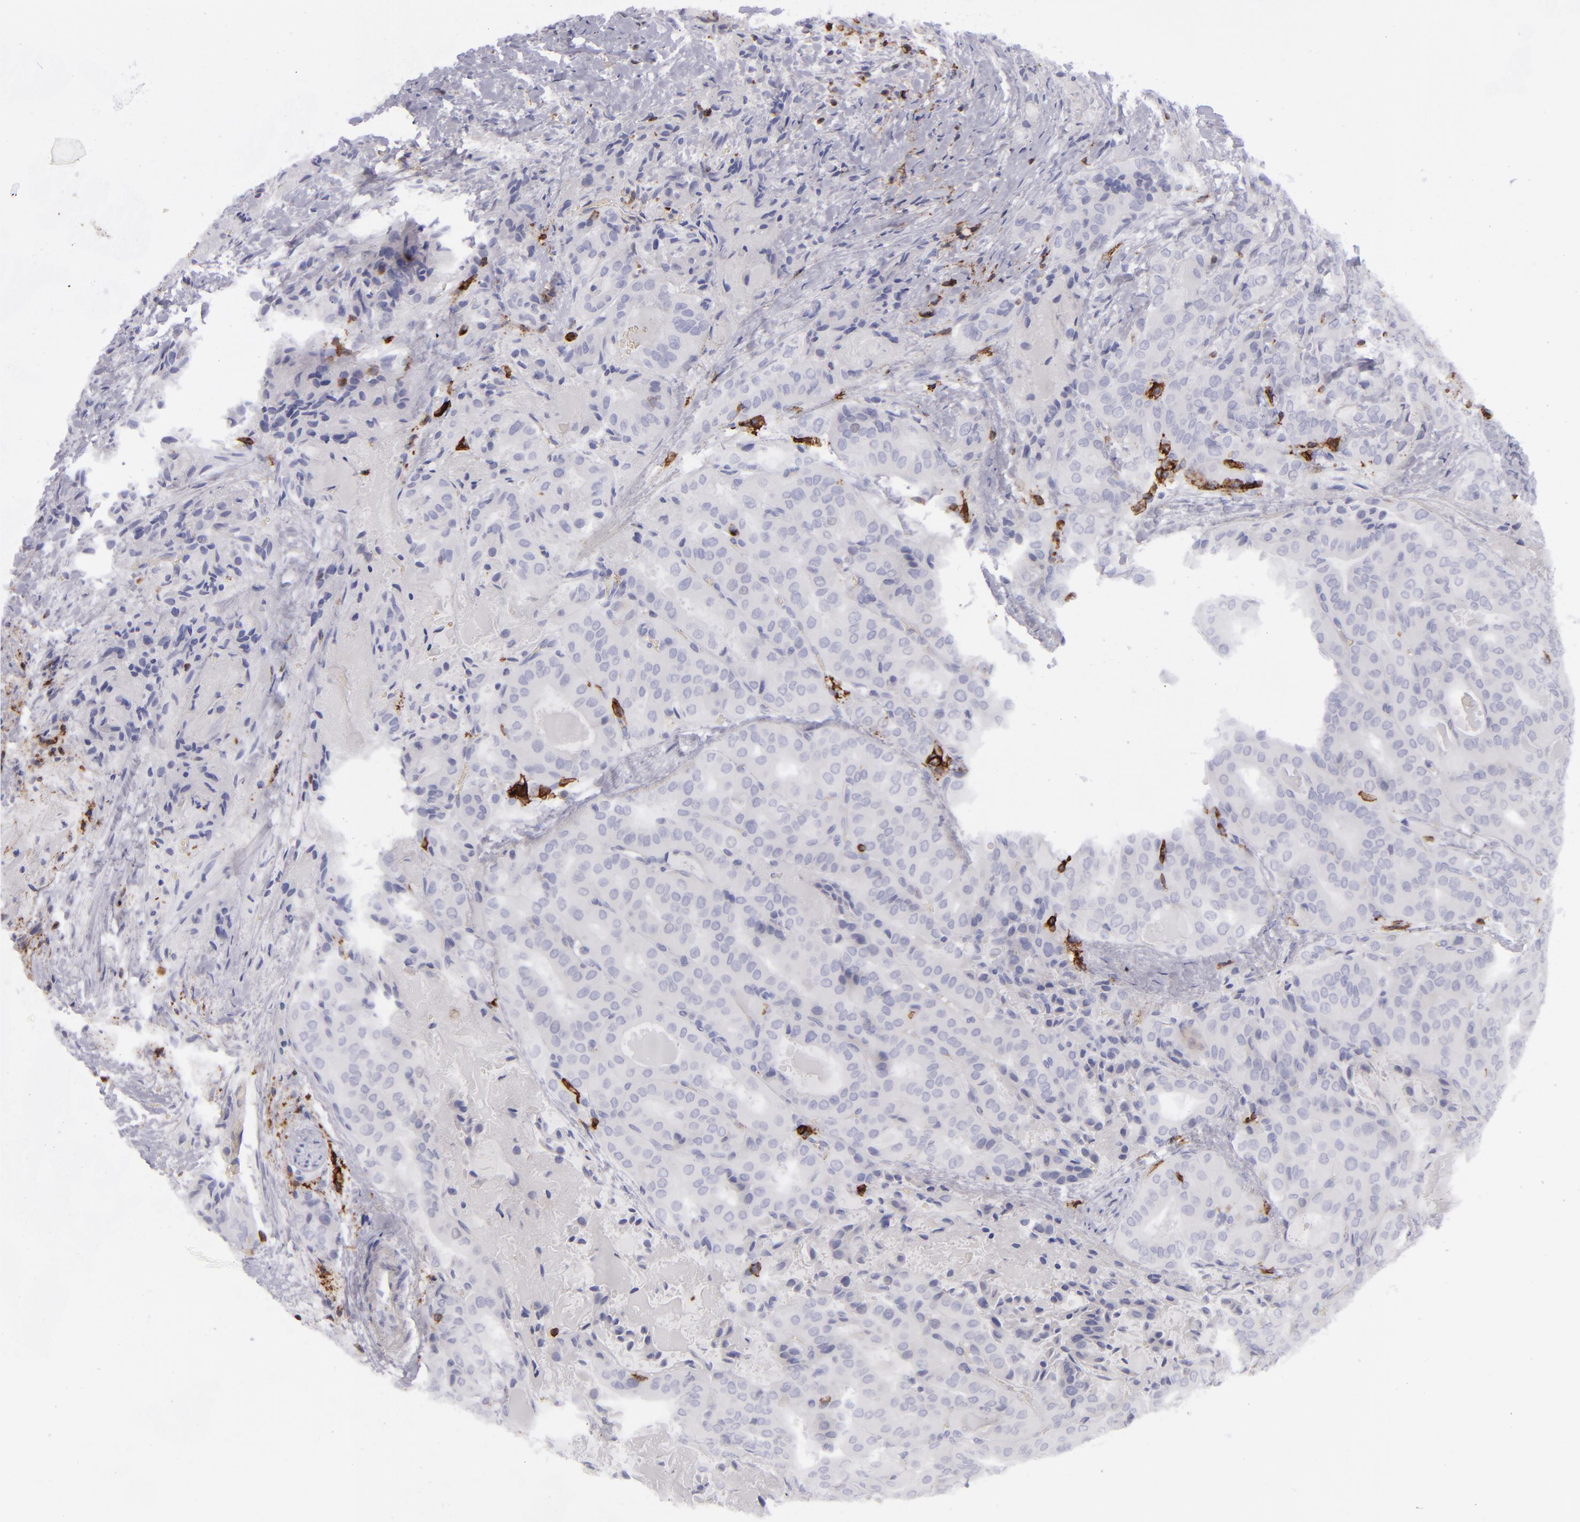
{"staining": {"intensity": "negative", "quantity": "none", "location": "none"}, "tissue": "thyroid cancer", "cell_type": "Tumor cells", "image_type": "cancer", "snomed": [{"axis": "morphology", "description": "Papillary adenocarcinoma, NOS"}, {"axis": "topography", "description": "Thyroid gland"}], "caption": "Immunohistochemical staining of human papillary adenocarcinoma (thyroid) displays no significant expression in tumor cells.", "gene": "CD27", "patient": {"sex": "female", "age": 71}}